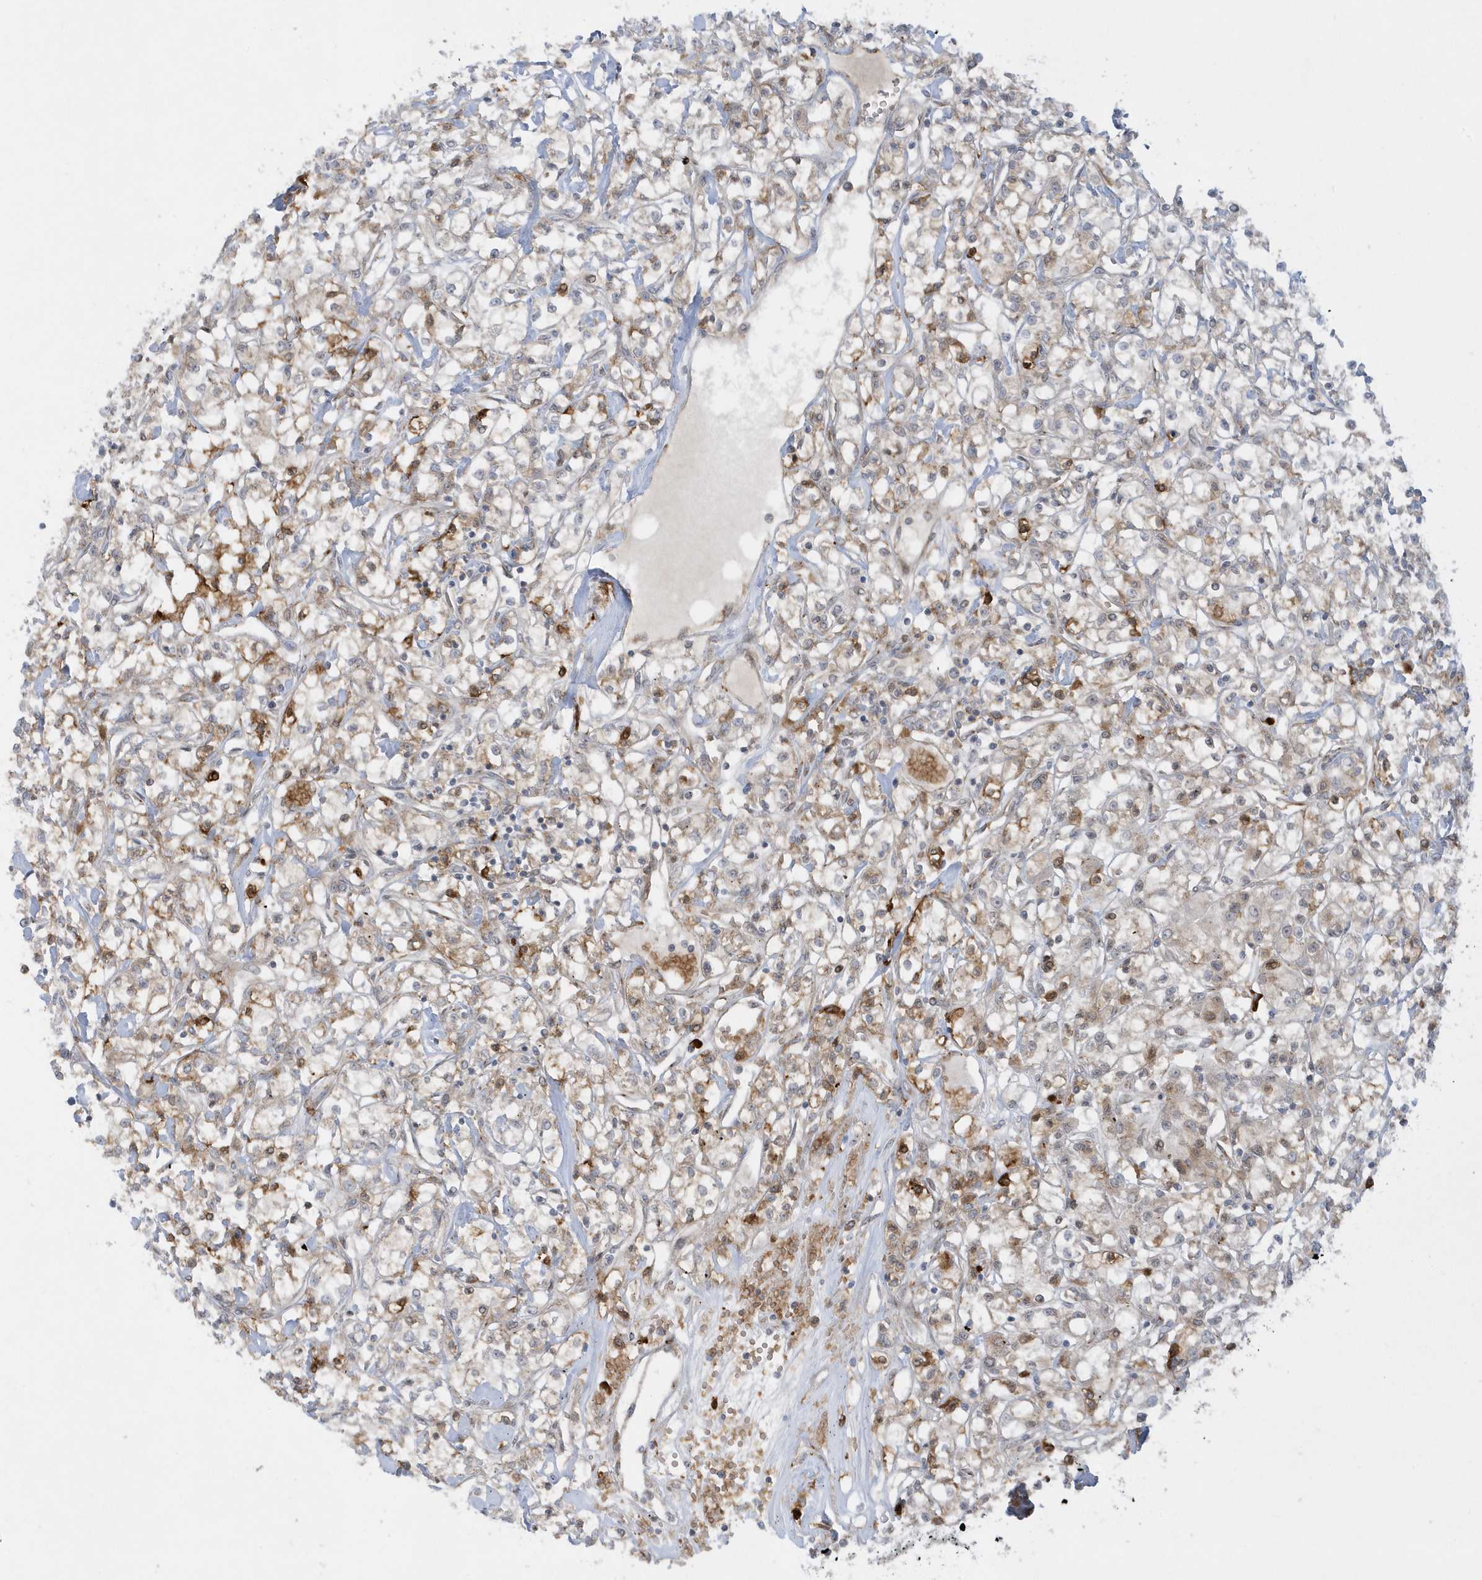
{"staining": {"intensity": "weak", "quantity": "25%-75%", "location": "cytoplasmic/membranous"}, "tissue": "renal cancer", "cell_type": "Tumor cells", "image_type": "cancer", "snomed": [{"axis": "morphology", "description": "Adenocarcinoma, NOS"}, {"axis": "topography", "description": "Kidney"}], "caption": "IHC of renal cancer shows low levels of weak cytoplasmic/membranous staining in about 25%-75% of tumor cells. (DAB IHC with brightfield microscopy, high magnification).", "gene": "RPP40", "patient": {"sex": "female", "age": 59}}